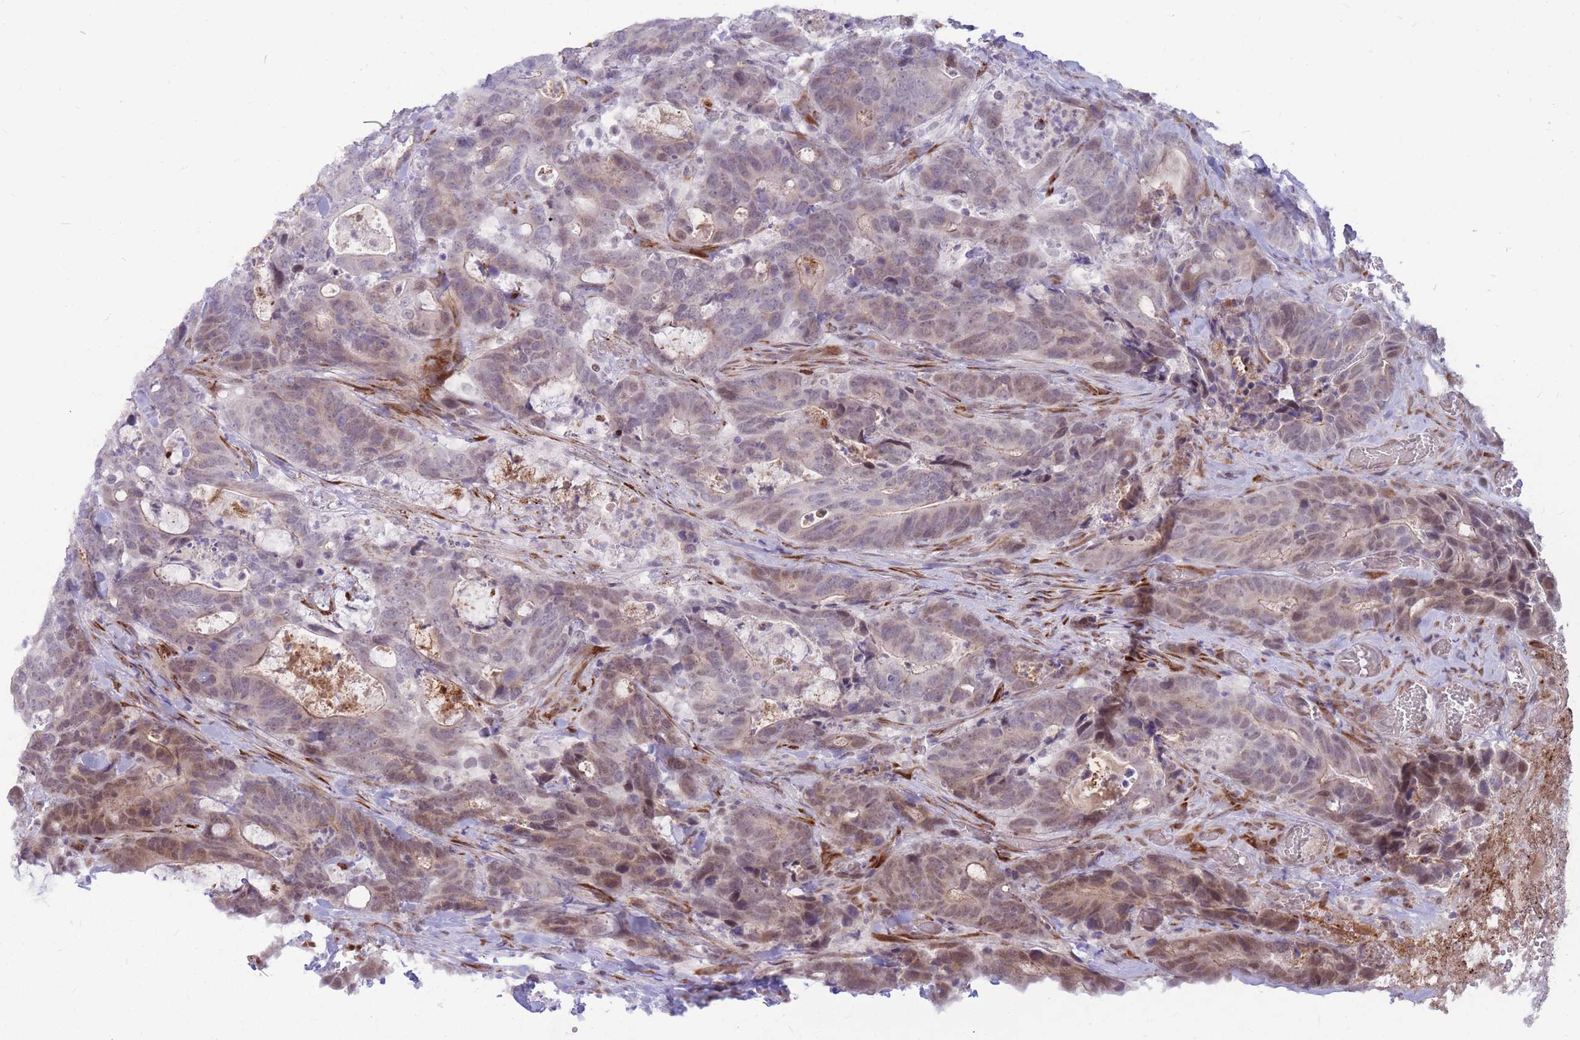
{"staining": {"intensity": "weak", "quantity": "<25%", "location": "nuclear"}, "tissue": "colorectal cancer", "cell_type": "Tumor cells", "image_type": "cancer", "snomed": [{"axis": "morphology", "description": "Adenocarcinoma, NOS"}, {"axis": "topography", "description": "Colon"}], "caption": "Adenocarcinoma (colorectal) was stained to show a protein in brown. There is no significant expression in tumor cells. (Brightfield microscopy of DAB immunohistochemistry (IHC) at high magnification).", "gene": "ADD2", "patient": {"sex": "female", "age": 82}}